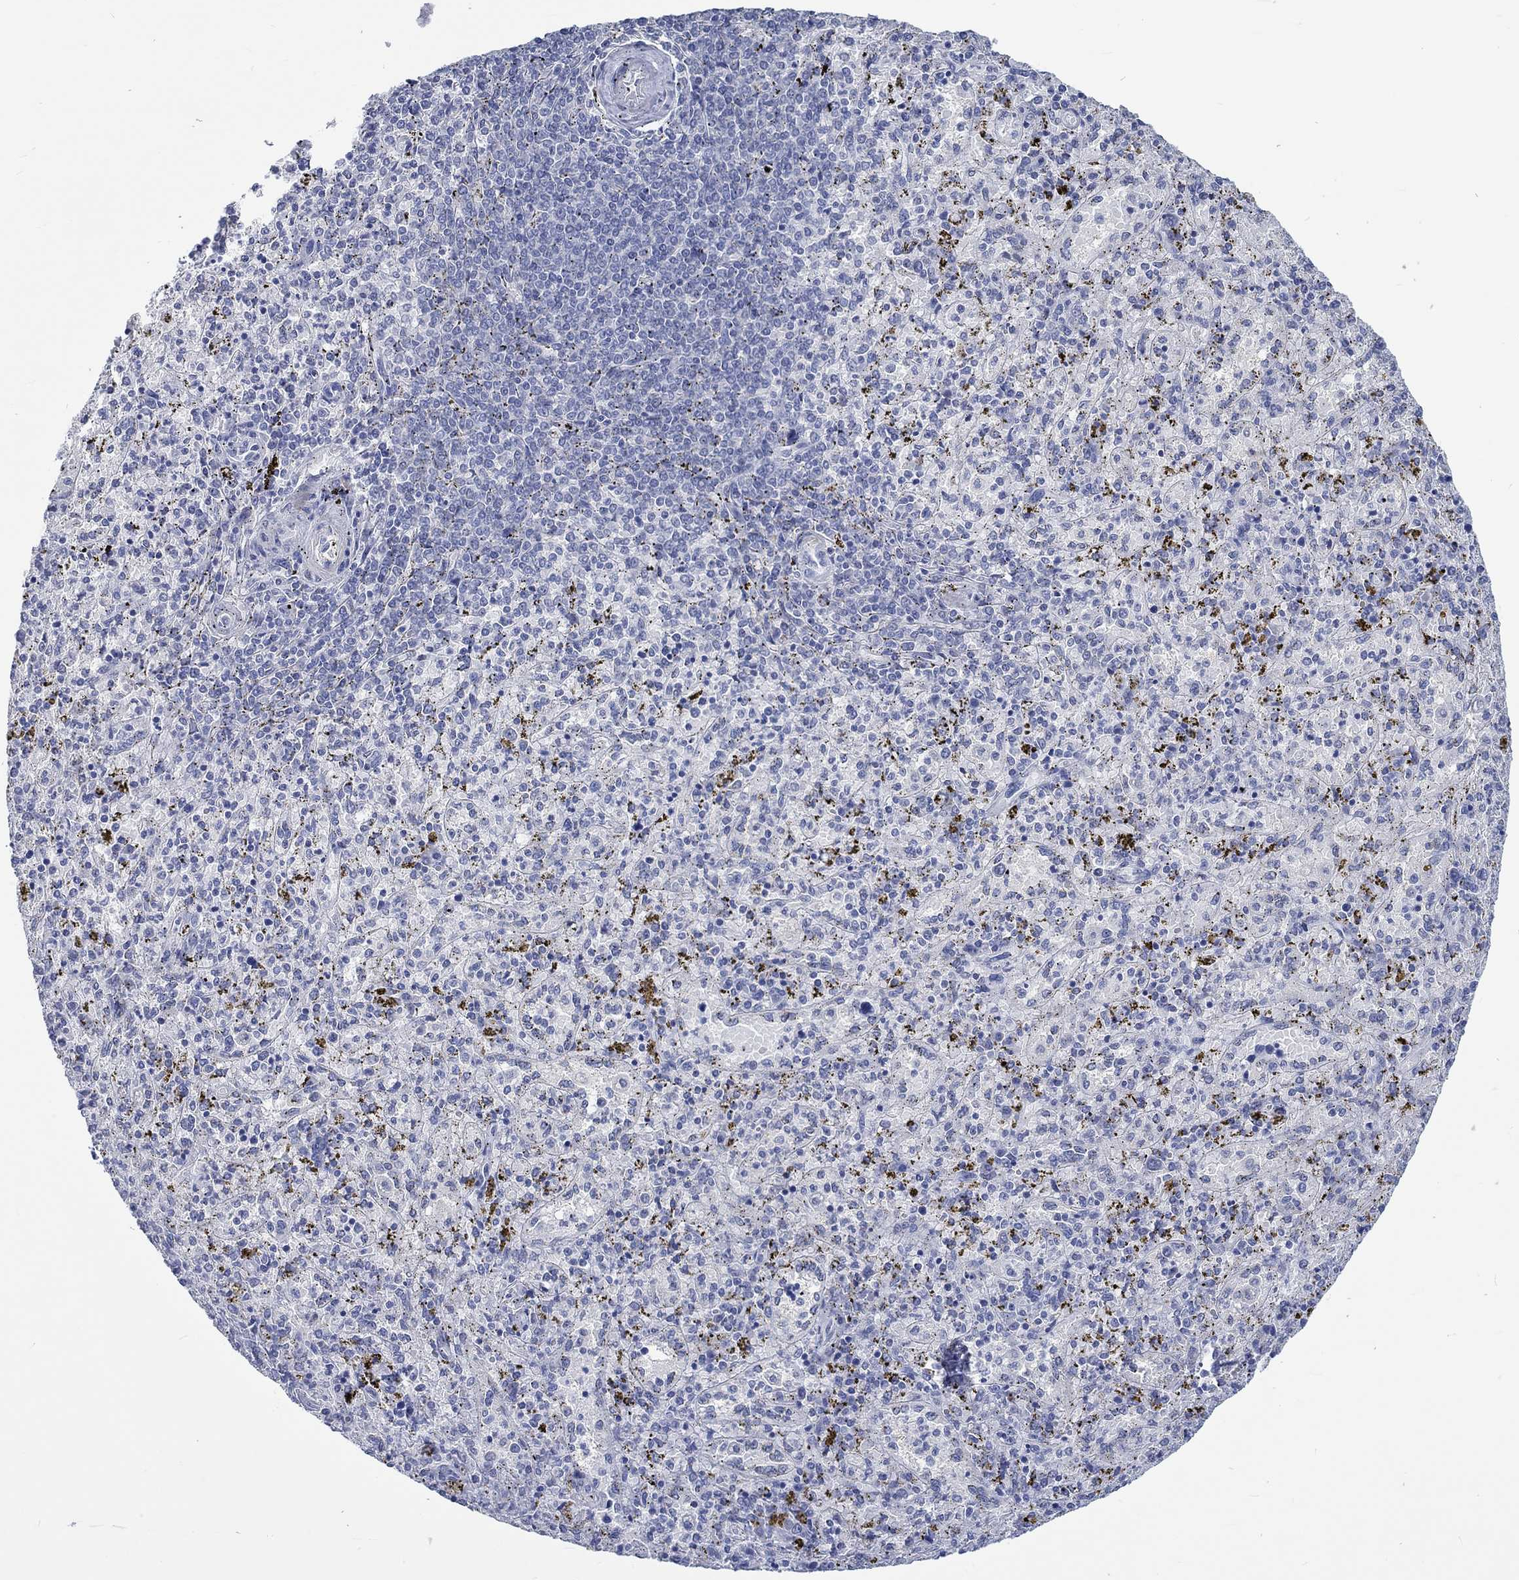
{"staining": {"intensity": "negative", "quantity": "none", "location": "none"}, "tissue": "spleen", "cell_type": "Cells in red pulp", "image_type": "normal", "snomed": [{"axis": "morphology", "description": "Normal tissue, NOS"}, {"axis": "topography", "description": "Spleen"}], "caption": "Protein analysis of unremarkable spleen exhibits no significant positivity in cells in red pulp. The staining is performed using DAB brown chromogen with nuclei counter-stained in using hematoxylin.", "gene": "C4orf47", "patient": {"sex": "female", "age": 50}}